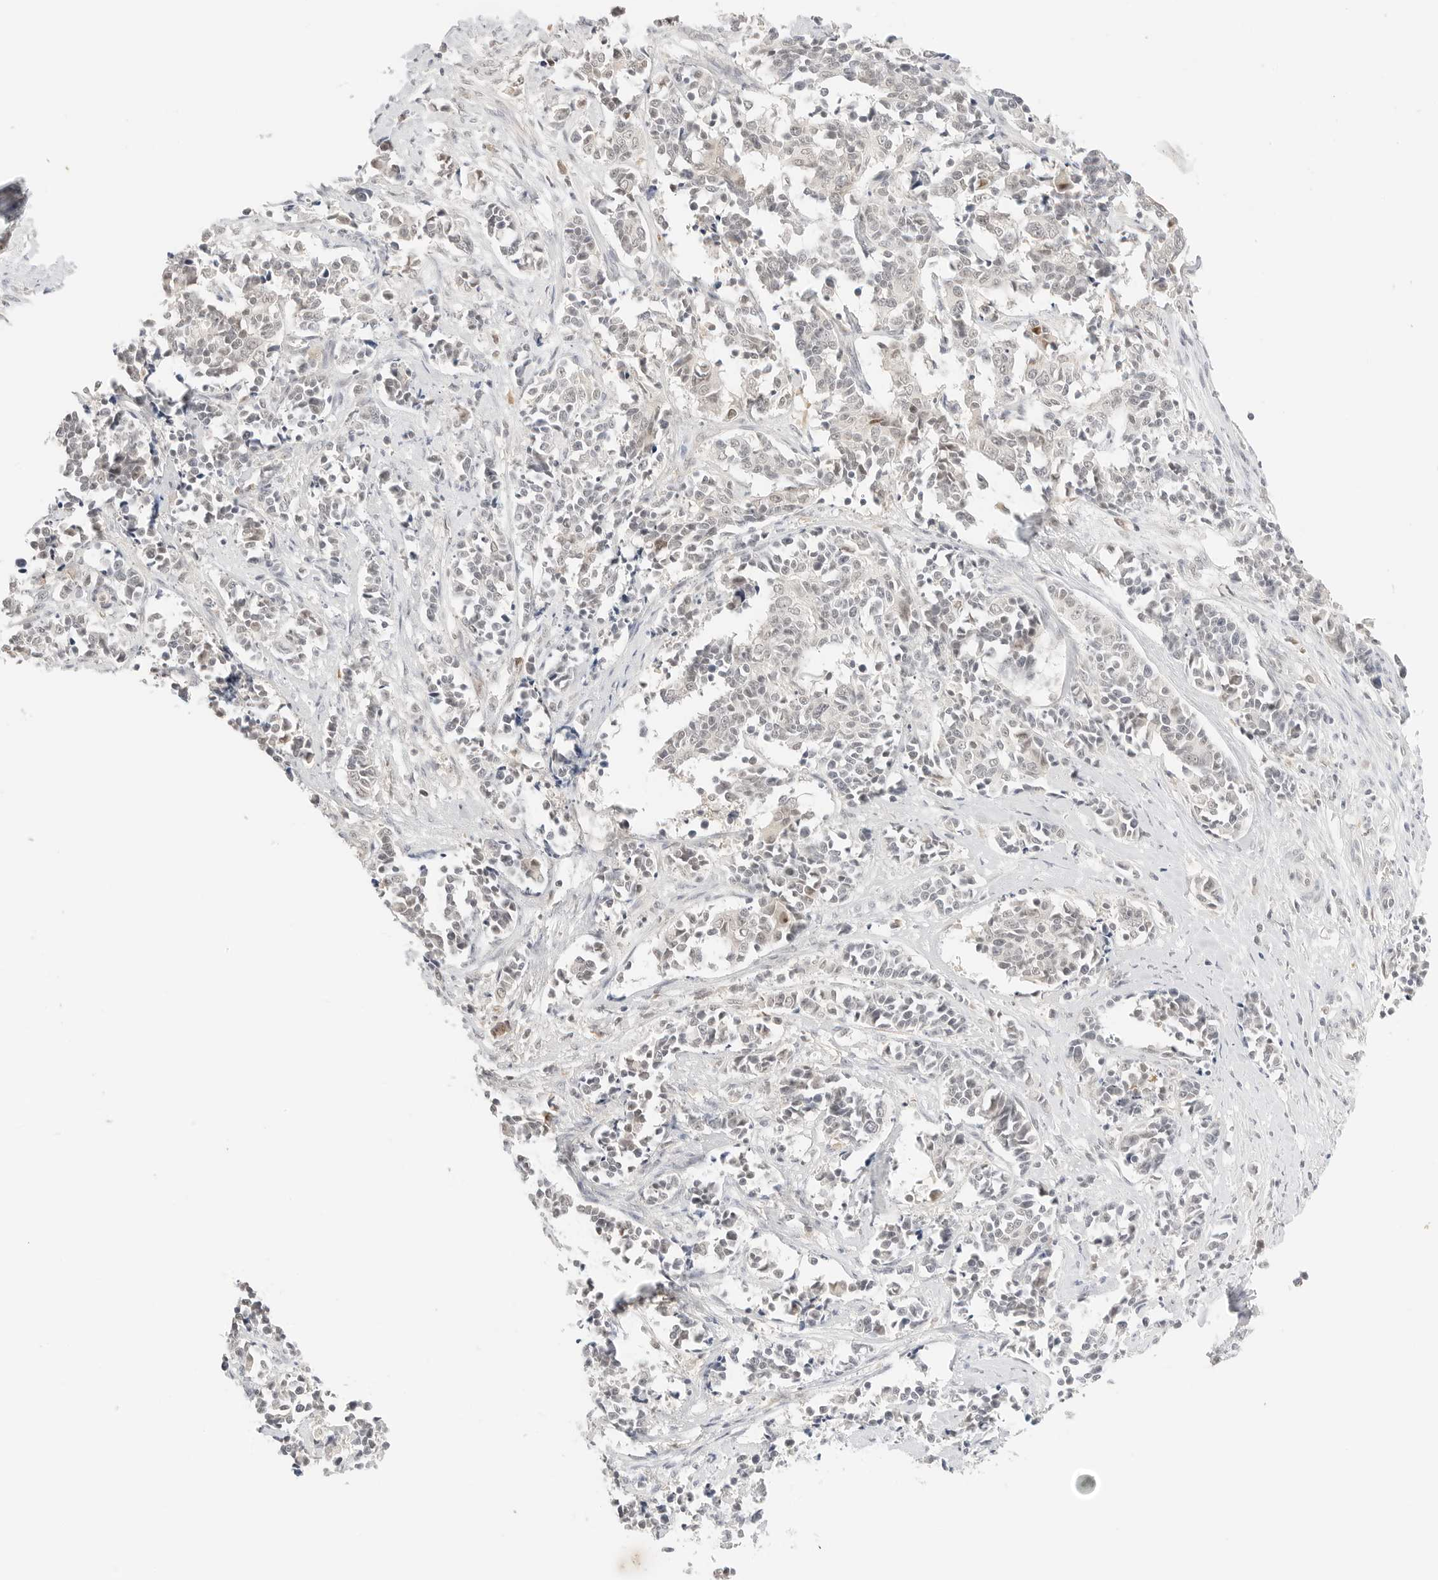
{"staining": {"intensity": "weak", "quantity": "<25%", "location": "cytoplasmic/membranous"}, "tissue": "cervical cancer", "cell_type": "Tumor cells", "image_type": "cancer", "snomed": [{"axis": "morphology", "description": "Normal tissue, NOS"}, {"axis": "morphology", "description": "Squamous cell carcinoma, NOS"}, {"axis": "topography", "description": "Cervix"}], "caption": "There is no significant staining in tumor cells of cervical squamous cell carcinoma.", "gene": "RPS6KL1", "patient": {"sex": "female", "age": 35}}